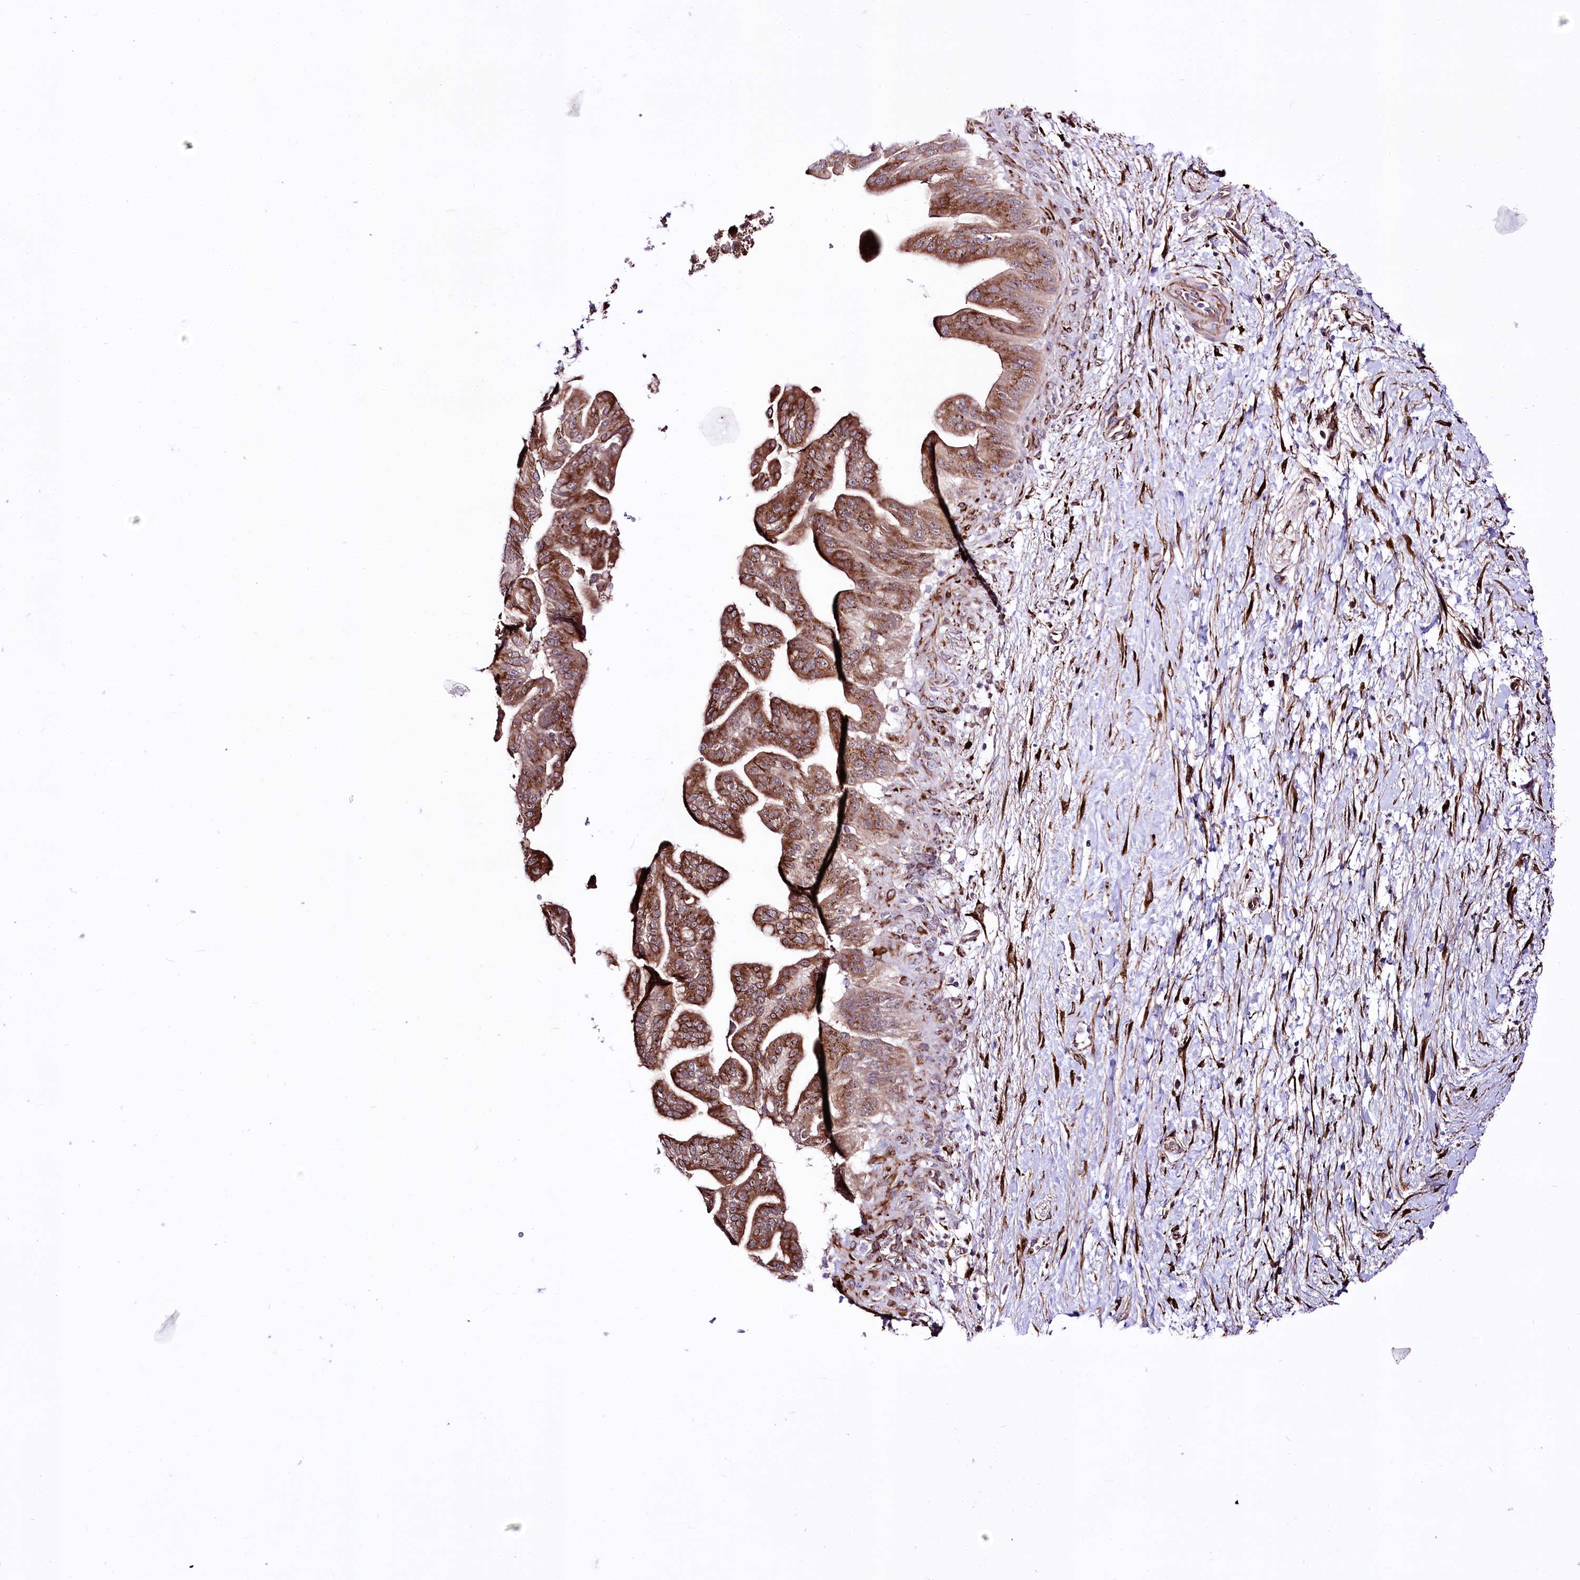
{"staining": {"intensity": "moderate", "quantity": ">75%", "location": "cytoplasmic/membranous"}, "tissue": "pancreatic cancer", "cell_type": "Tumor cells", "image_type": "cancer", "snomed": [{"axis": "morphology", "description": "Adenocarcinoma, NOS"}, {"axis": "topography", "description": "Pancreas"}], "caption": "Tumor cells reveal moderate cytoplasmic/membranous expression in approximately >75% of cells in adenocarcinoma (pancreatic). The staining was performed using DAB to visualize the protein expression in brown, while the nuclei were stained in blue with hematoxylin (Magnification: 20x).", "gene": "WWC1", "patient": {"sex": "male", "age": 68}}